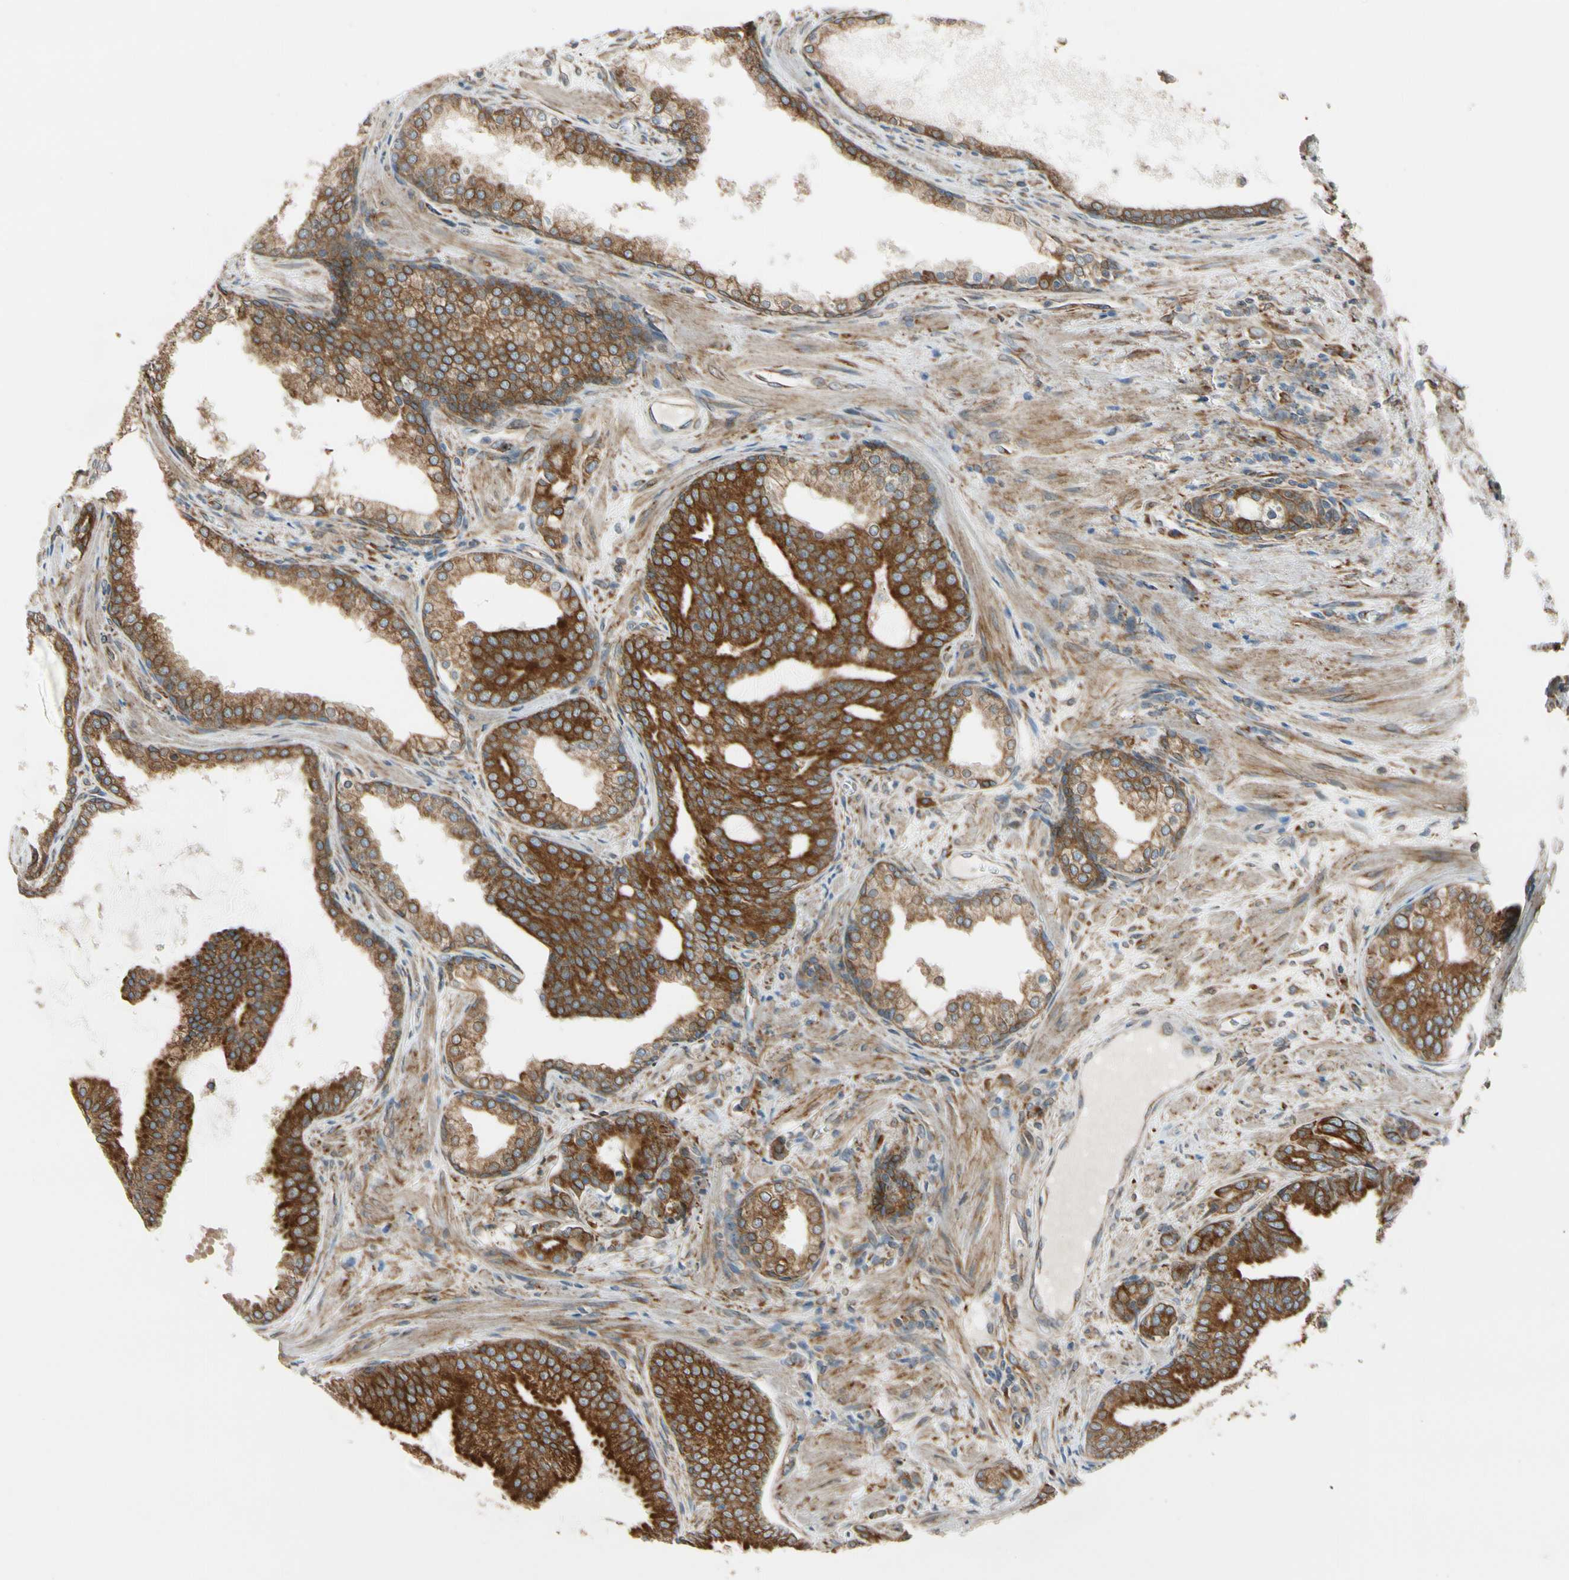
{"staining": {"intensity": "strong", "quantity": ">75%", "location": "cytoplasmic/membranous"}, "tissue": "prostate cancer", "cell_type": "Tumor cells", "image_type": "cancer", "snomed": [{"axis": "morphology", "description": "Adenocarcinoma, Low grade"}, {"axis": "topography", "description": "Prostate"}], "caption": "This is a histology image of immunohistochemistry (IHC) staining of adenocarcinoma (low-grade) (prostate), which shows strong staining in the cytoplasmic/membranous of tumor cells.", "gene": "CLCC1", "patient": {"sex": "male", "age": 58}}